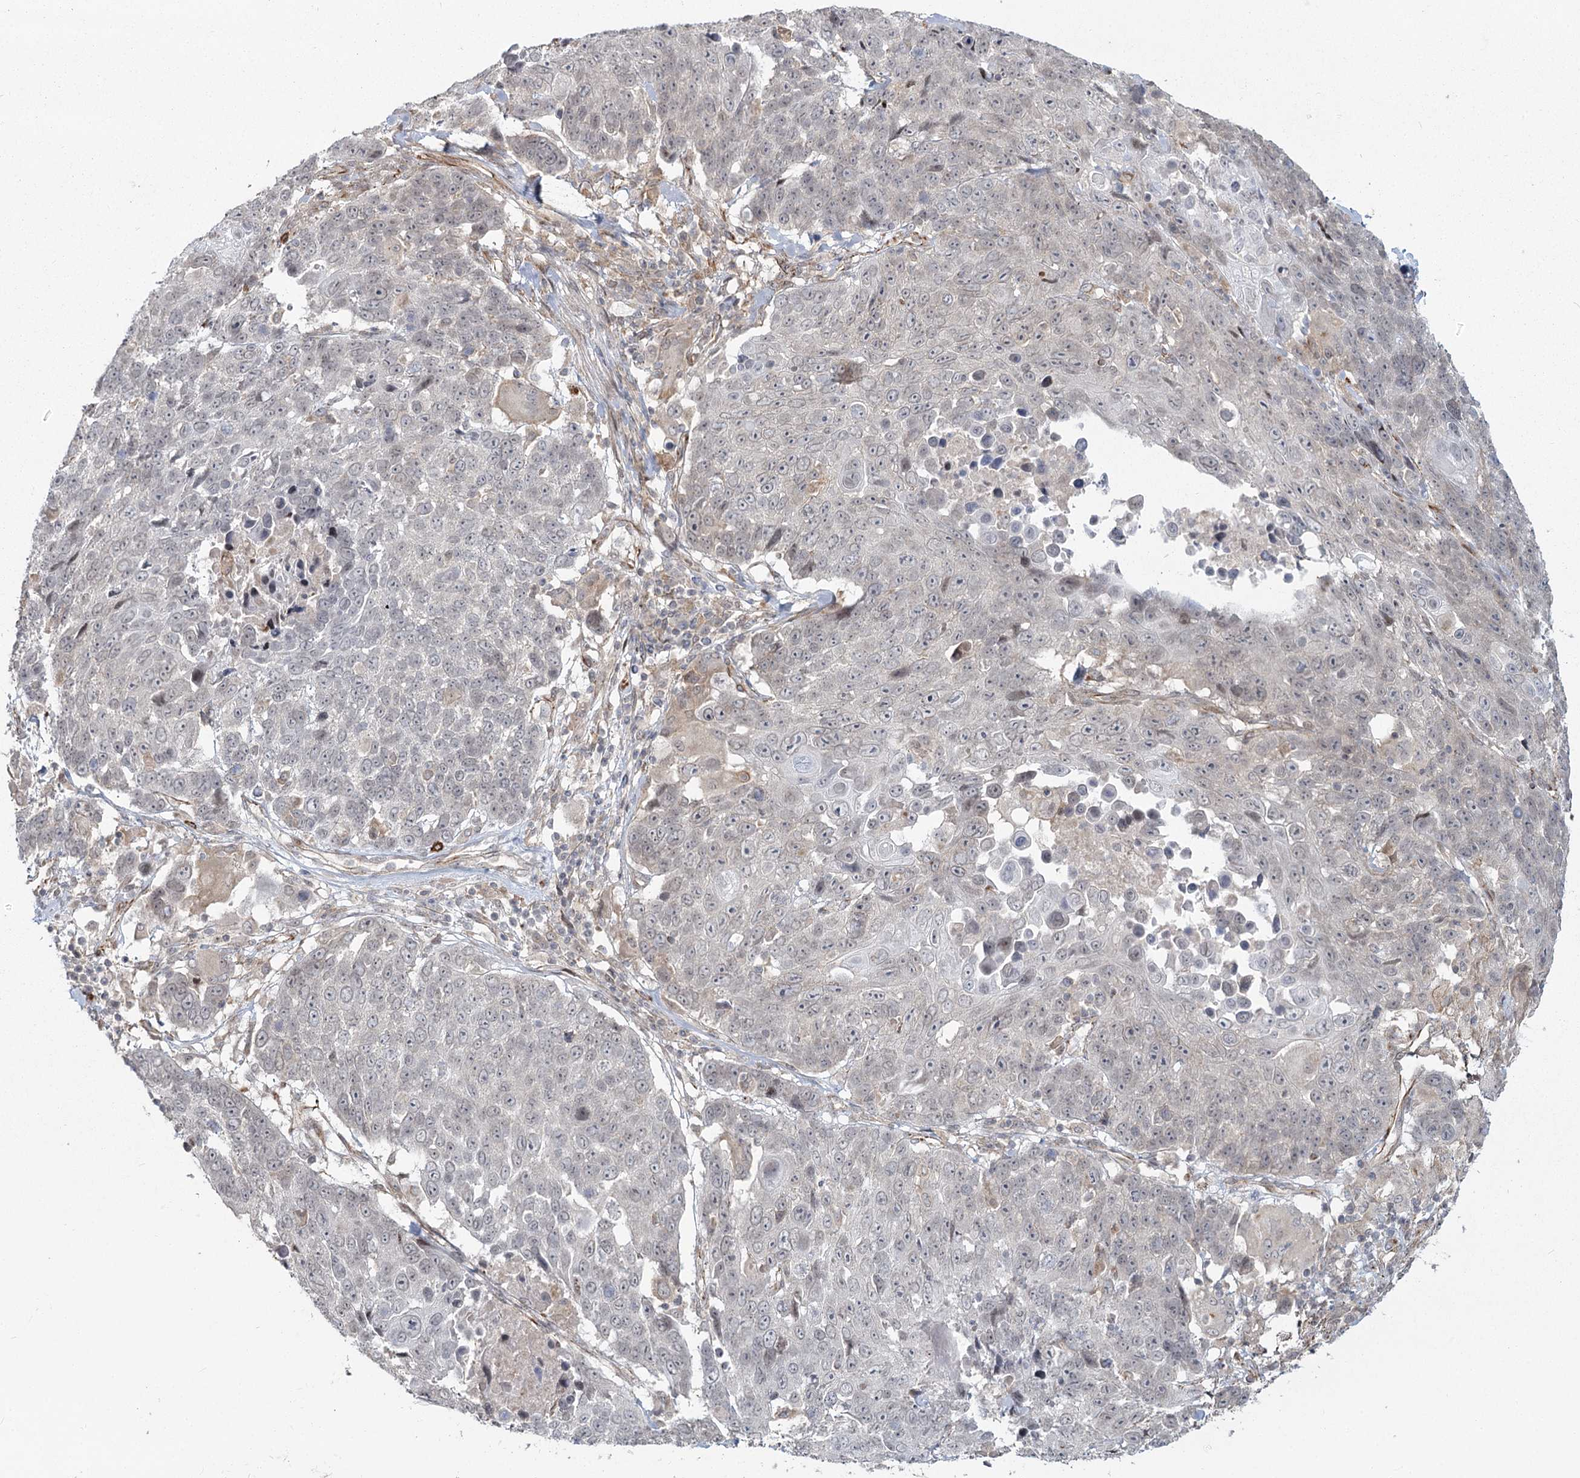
{"staining": {"intensity": "negative", "quantity": "none", "location": "none"}, "tissue": "lung cancer", "cell_type": "Tumor cells", "image_type": "cancer", "snomed": [{"axis": "morphology", "description": "Squamous cell carcinoma, NOS"}, {"axis": "topography", "description": "Lung"}], "caption": "High power microscopy photomicrograph of an immunohistochemistry (IHC) micrograph of lung cancer, revealing no significant positivity in tumor cells.", "gene": "AP2M1", "patient": {"sex": "male", "age": 66}}